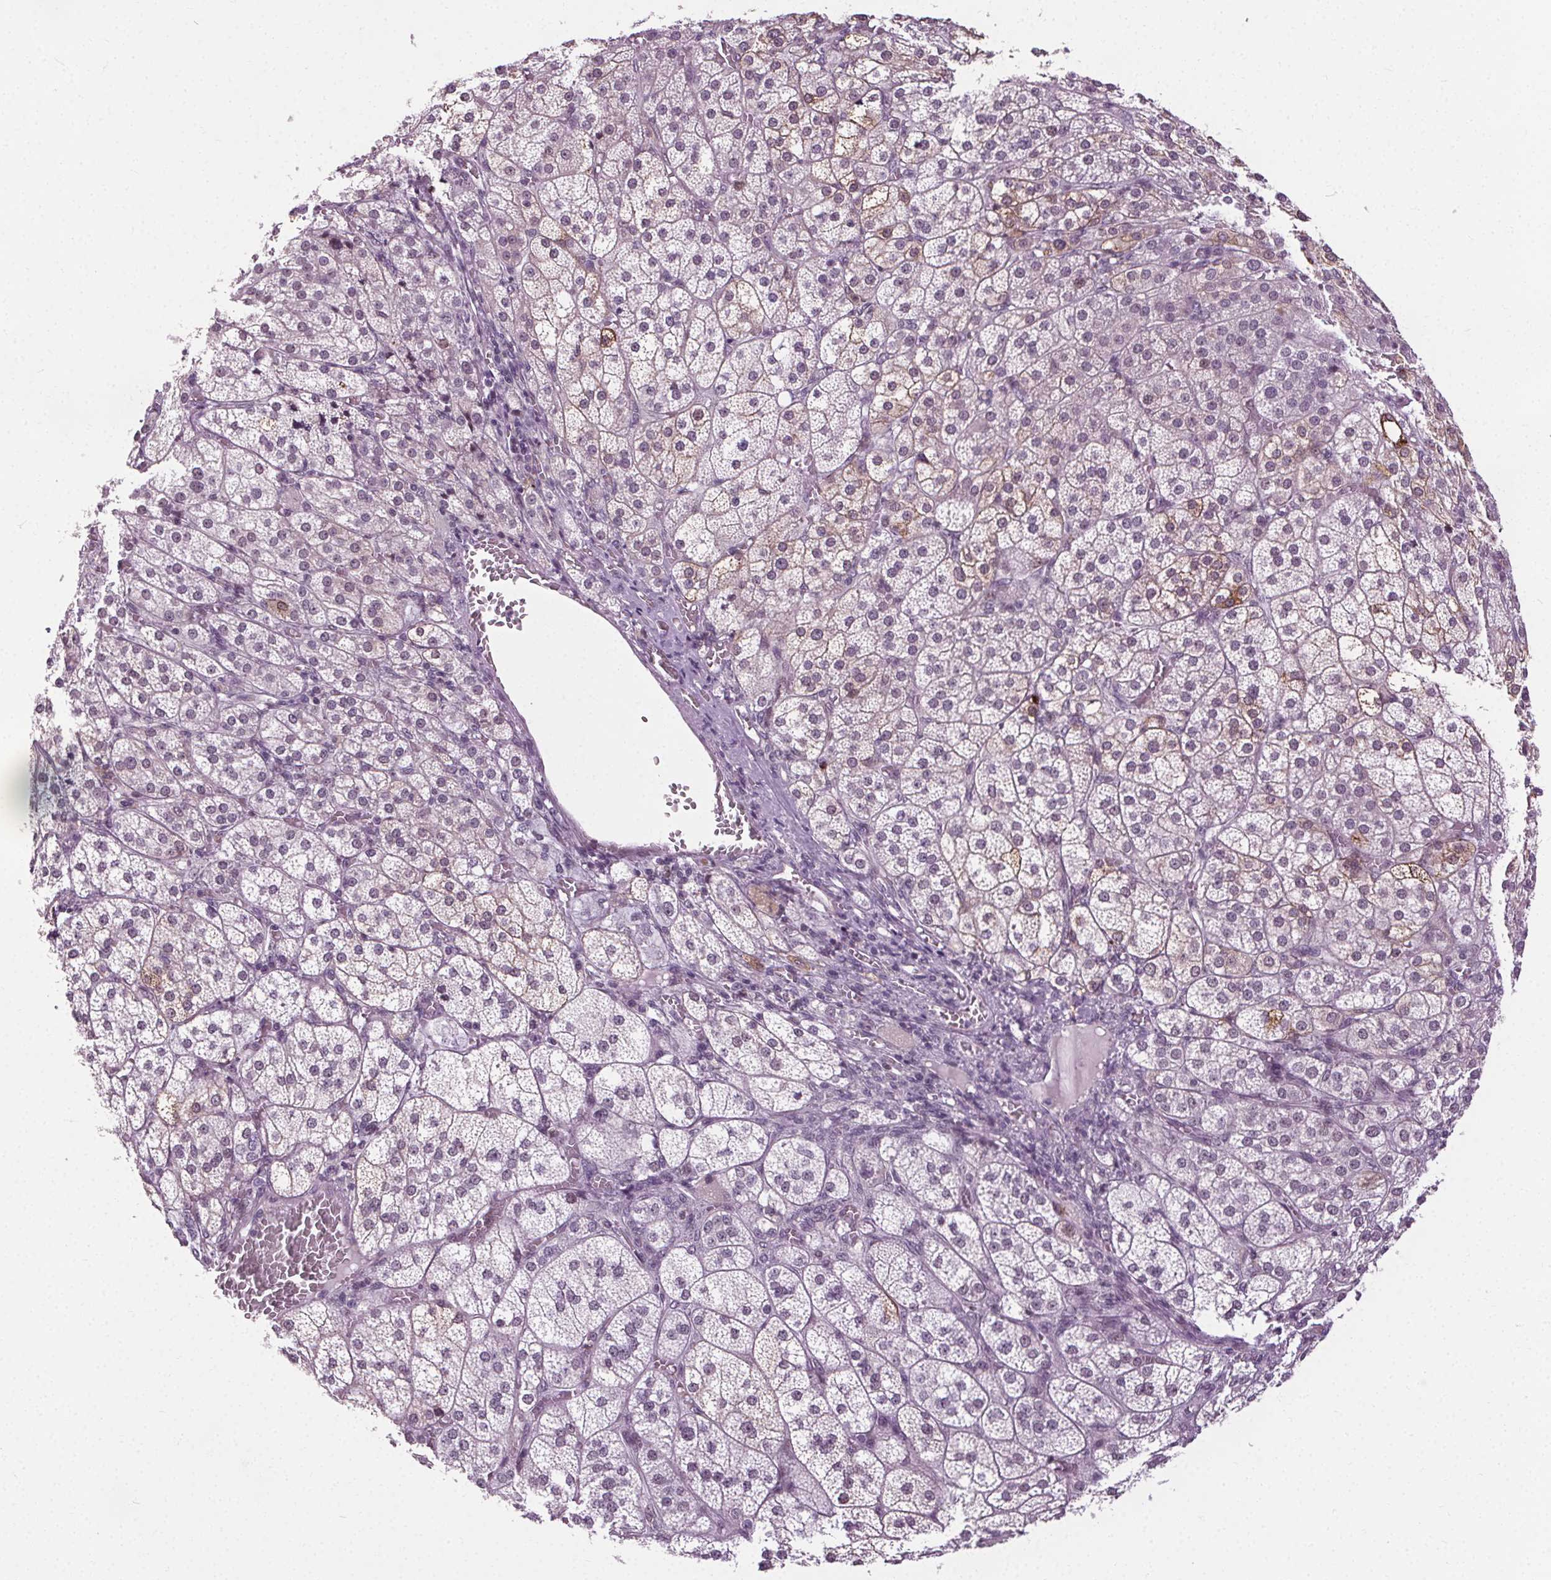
{"staining": {"intensity": "weak", "quantity": "<25%", "location": "cytoplasmic/membranous,nuclear"}, "tissue": "adrenal gland", "cell_type": "Glandular cells", "image_type": "normal", "snomed": [{"axis": "morphology", "description": "Normal tissue, NOS"}, {"axis": "topography", "description": "Adrenal gland"}], "caption": "Immunohistochemical staining of unremarkable human adrenal gland reveals no significant expression in glandular cells.", "gene": "CEBPA", "patient": {"sex": "female", "age": 60}}